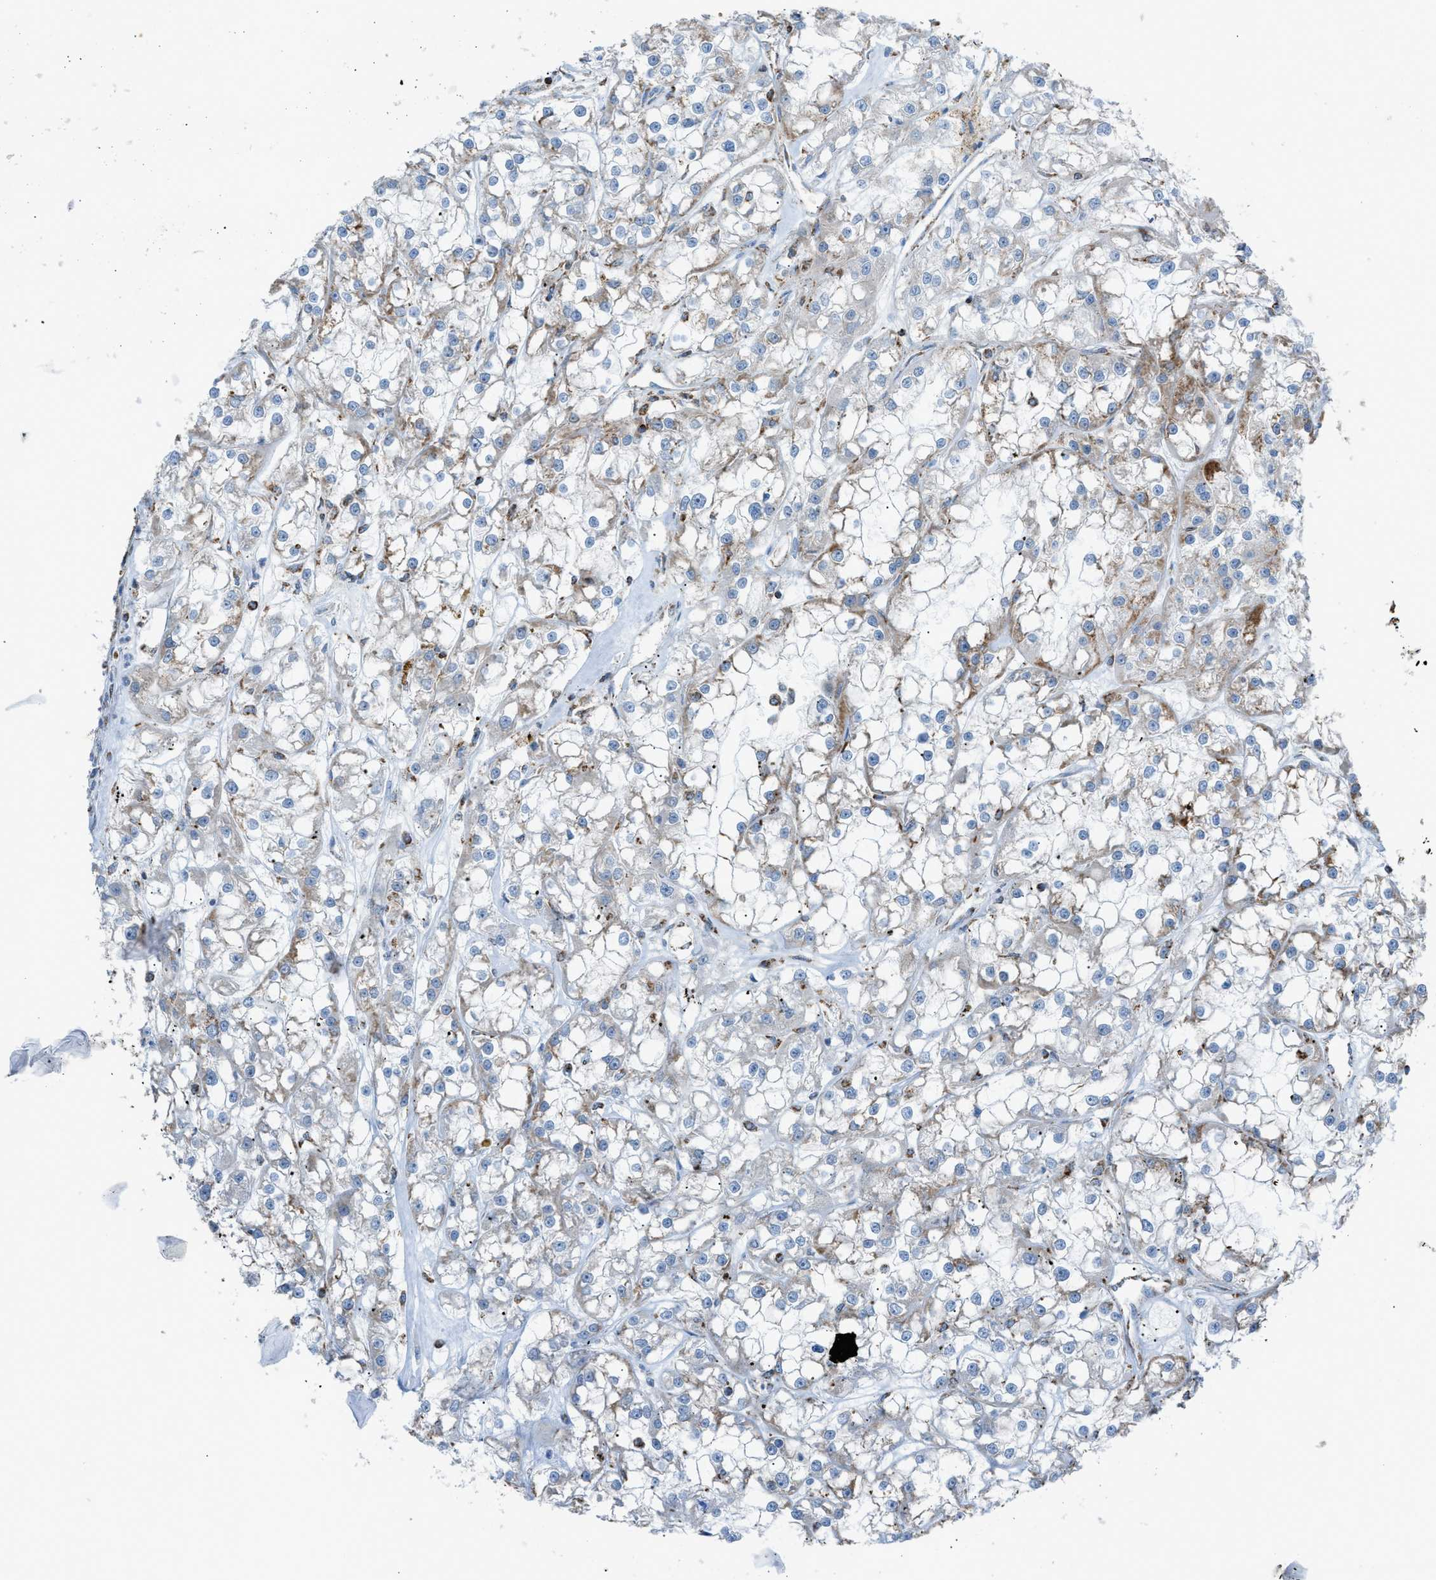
{"staining": {"intensity": "negative", "quantity": "none", "location": "none"}, "tissue": "renal cancer", "cell_type": "Tumor cells", "image_type": "cancer", "snomed": [{"axis": "morphology", "description": "Adenocarcinoma, NOS"}, {"axis": "topography", "description": "Kidney"}], "caption": "DAB (3,3'-diaminobenzidine) immunohistochemical staining of adenocarcinoma (renal) displays no significant positivity in tumor cells.", "gene": "SRM", "patient": {"sex": "female", "age": 52}}